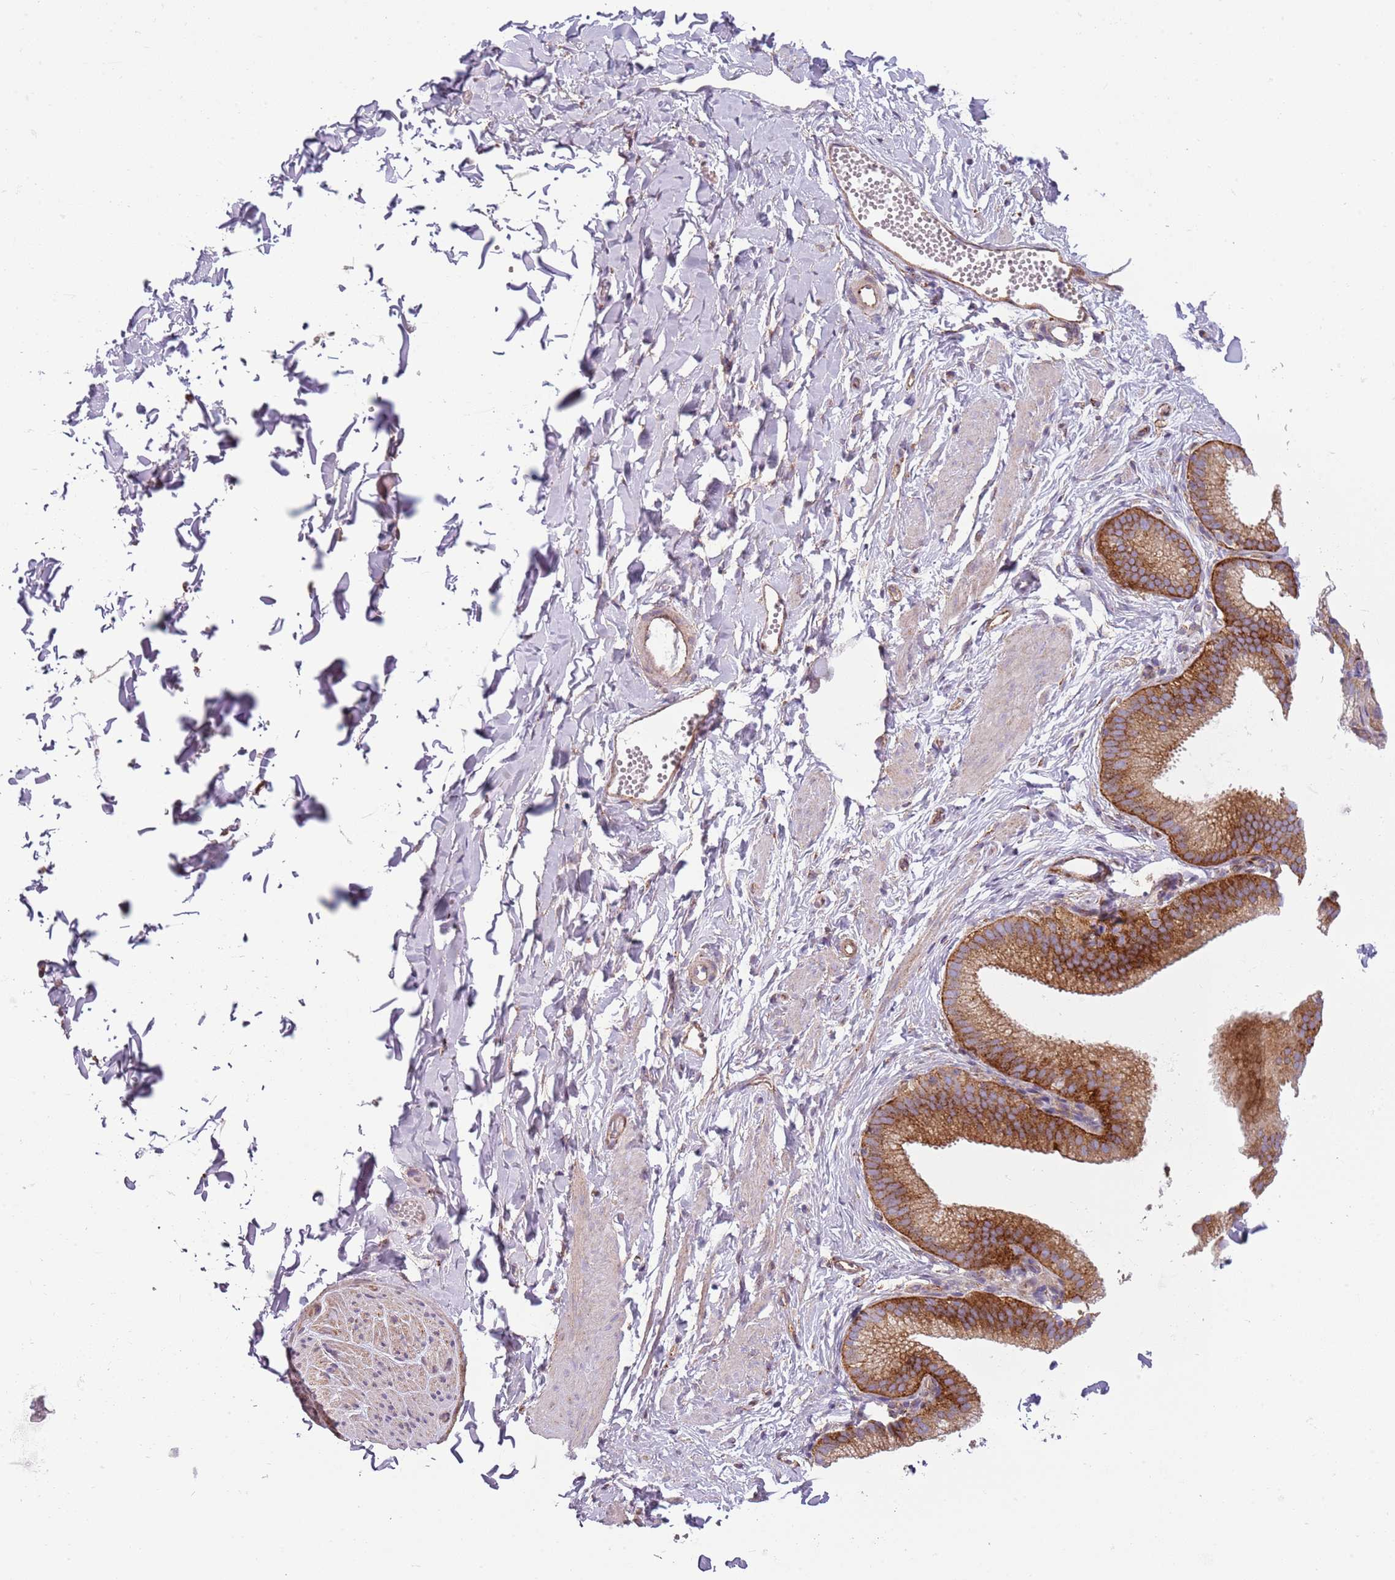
{"staining": {"intensity": "weak", "quantity": ">75%", "location": "cytoplasmic/membranous"}, "tissue": "adipose tissue", "cell_type": "Adipocytes", "image_type": "normal", "snomed": [{"axis": "morphology", "description": "Normal tissue, NOS"}, {"axis": "topography", "description": "Gallbladder"}, {"axis": "topography", "description": "Peripheral nerve tissue"}], "caption": "The image demonstrates a brown stain indicating the presence of a protein in the cytoplasmic/membranous of adipocytes in adipose tissue. (DAB (3,3'-diaminobenzidine) = brown stain, brightfield microscopy at high magnification).", "gene": "SNX1", "patient": {"sex": "male", "age": 38}}